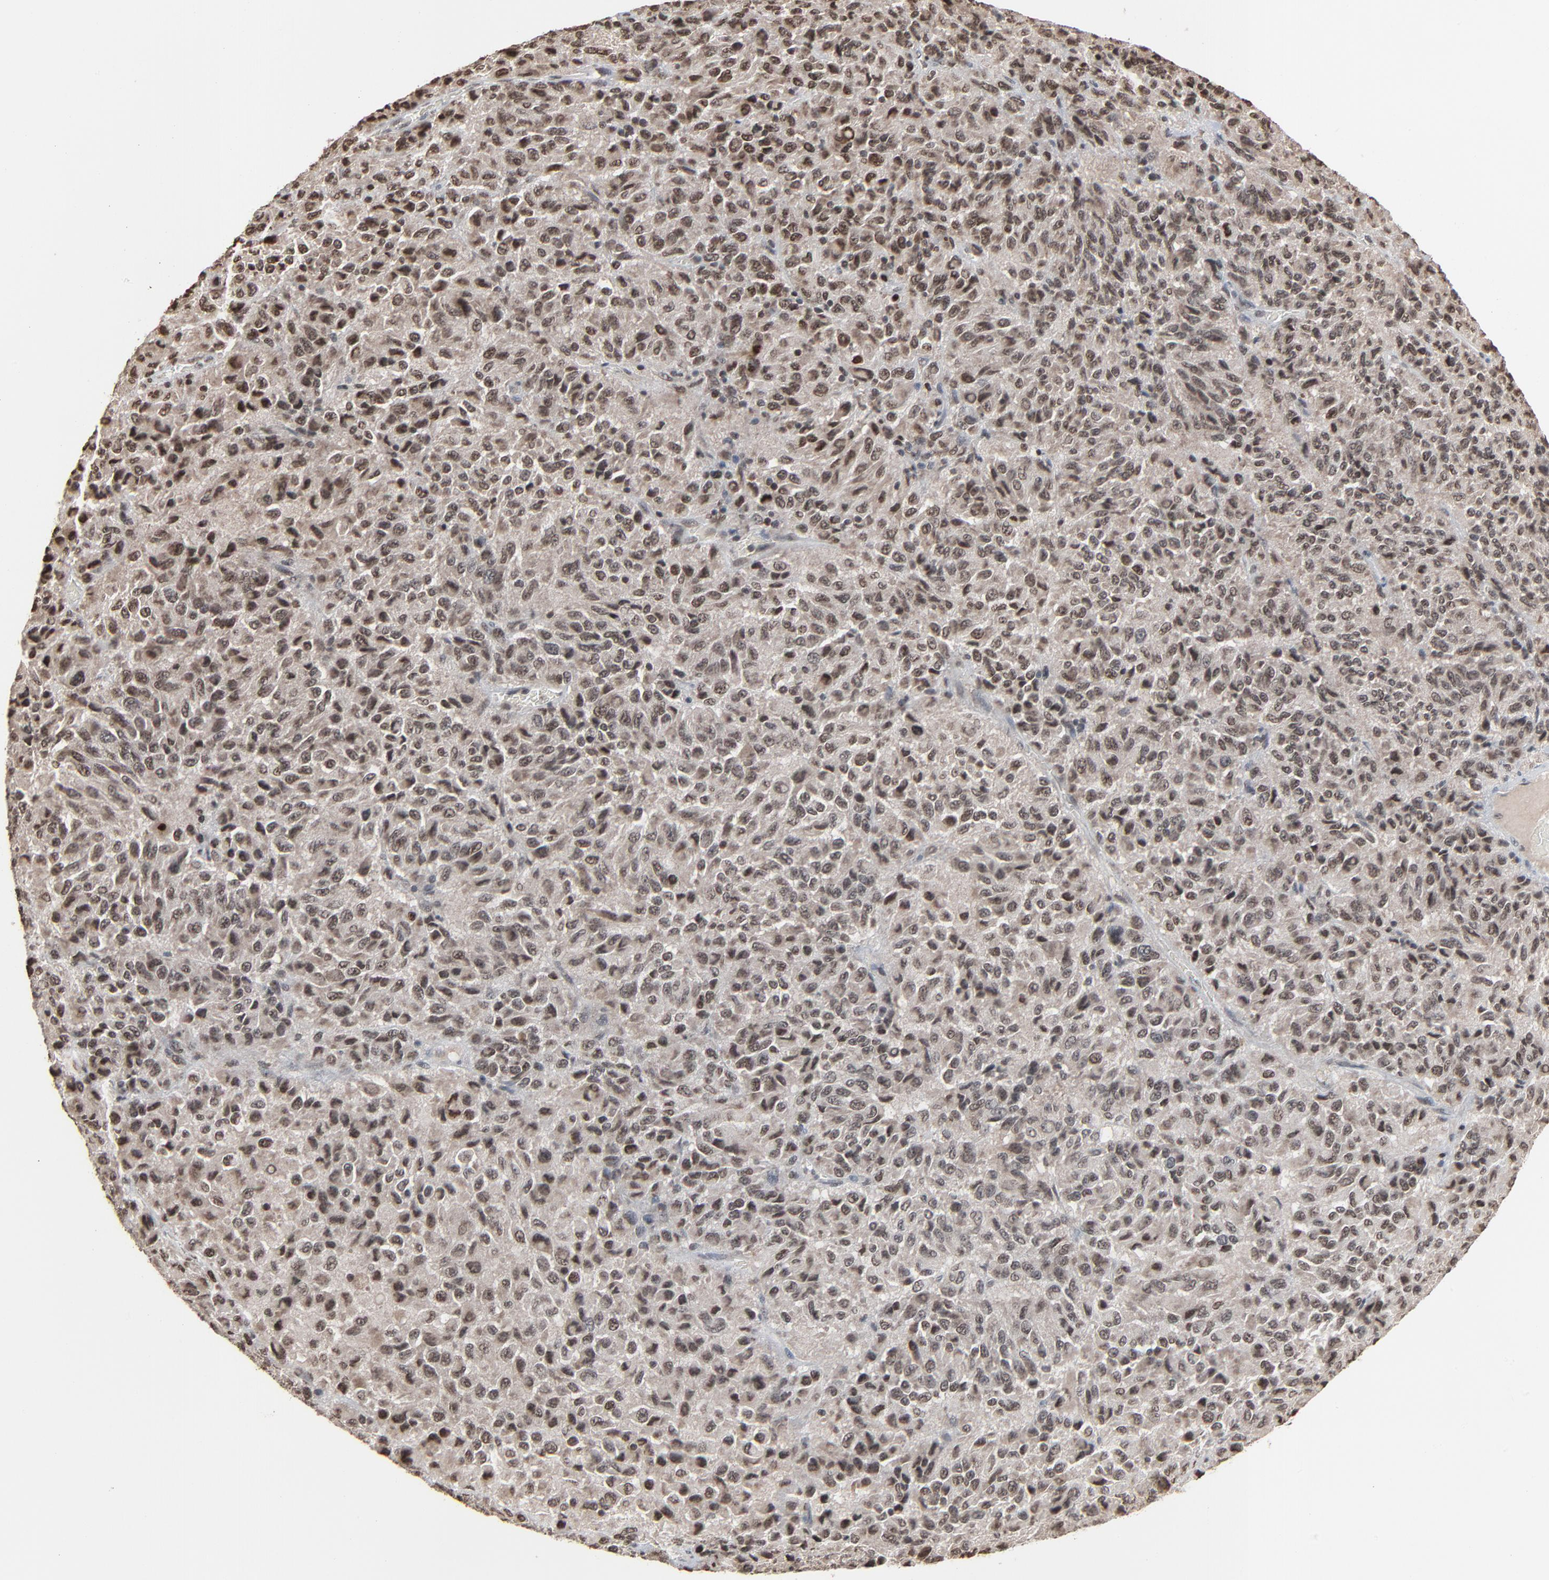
{"staining": {"intensity": "moderate", "quantity": ">75%", "location": "nuclear"}, "tissue": "melanoma", "cell_type": "Tumor cells", "image_type": "cancer", "snomed": [{"axis": "morphology", "description": "Malignant melanoma, Metastatic site"}, {"axis": "topography", "description": "Lung"}], "caption": "Malignant melanoma (metastatic site) tissue shows moderate nuclear expression in approximately >75% of tumor cells", "gene": "RPS6KA3", "patient": {"sex": "male", "age": 64}}